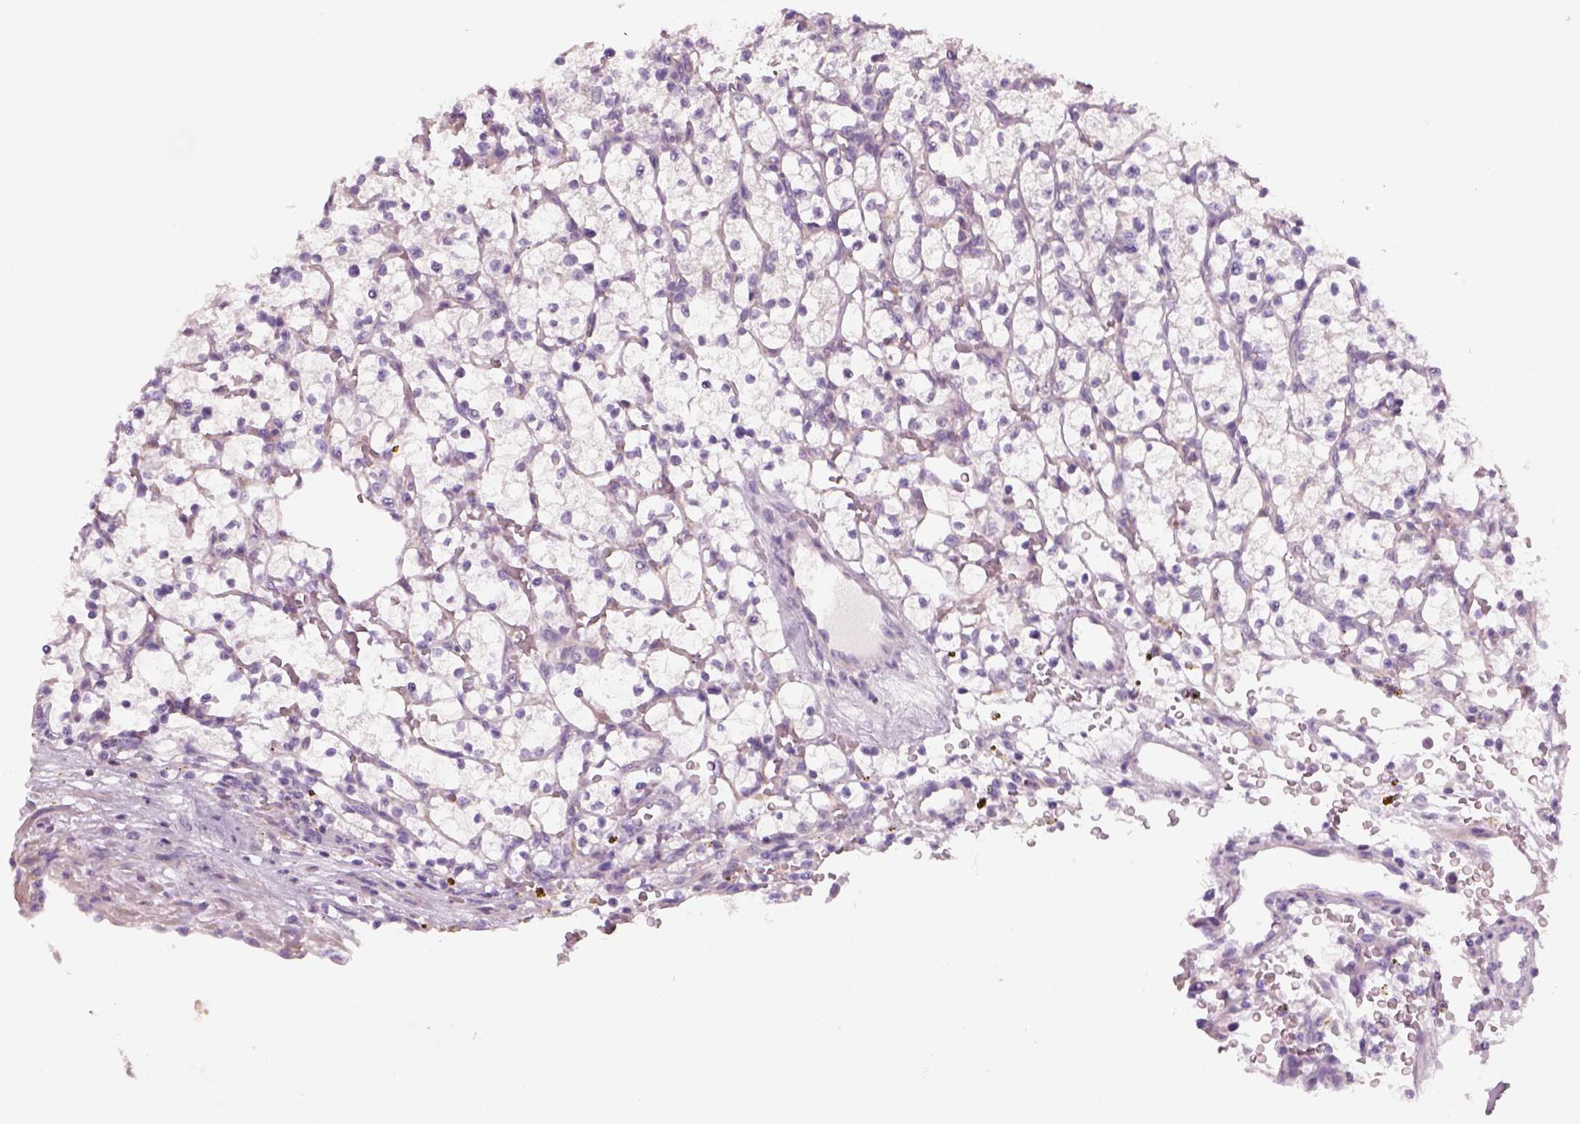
{"staining": {"intensity": "negative", "quantity": "none", "location": "none"}, "tissue": "renal cancer", "cell_type": "Tumor cells", "image_type": "cancer", "snomed": [{"axis": "morphology", "description": "Adenocarcinoma, NOS"}, {"axis": "topography", "description": "Kidney"}], "caption": "Tumor cells are negative for protein expression in human renal adenocarcinoma.", "gene": "SLC1A7", "patient": {"sex": "female", "age": 64}}